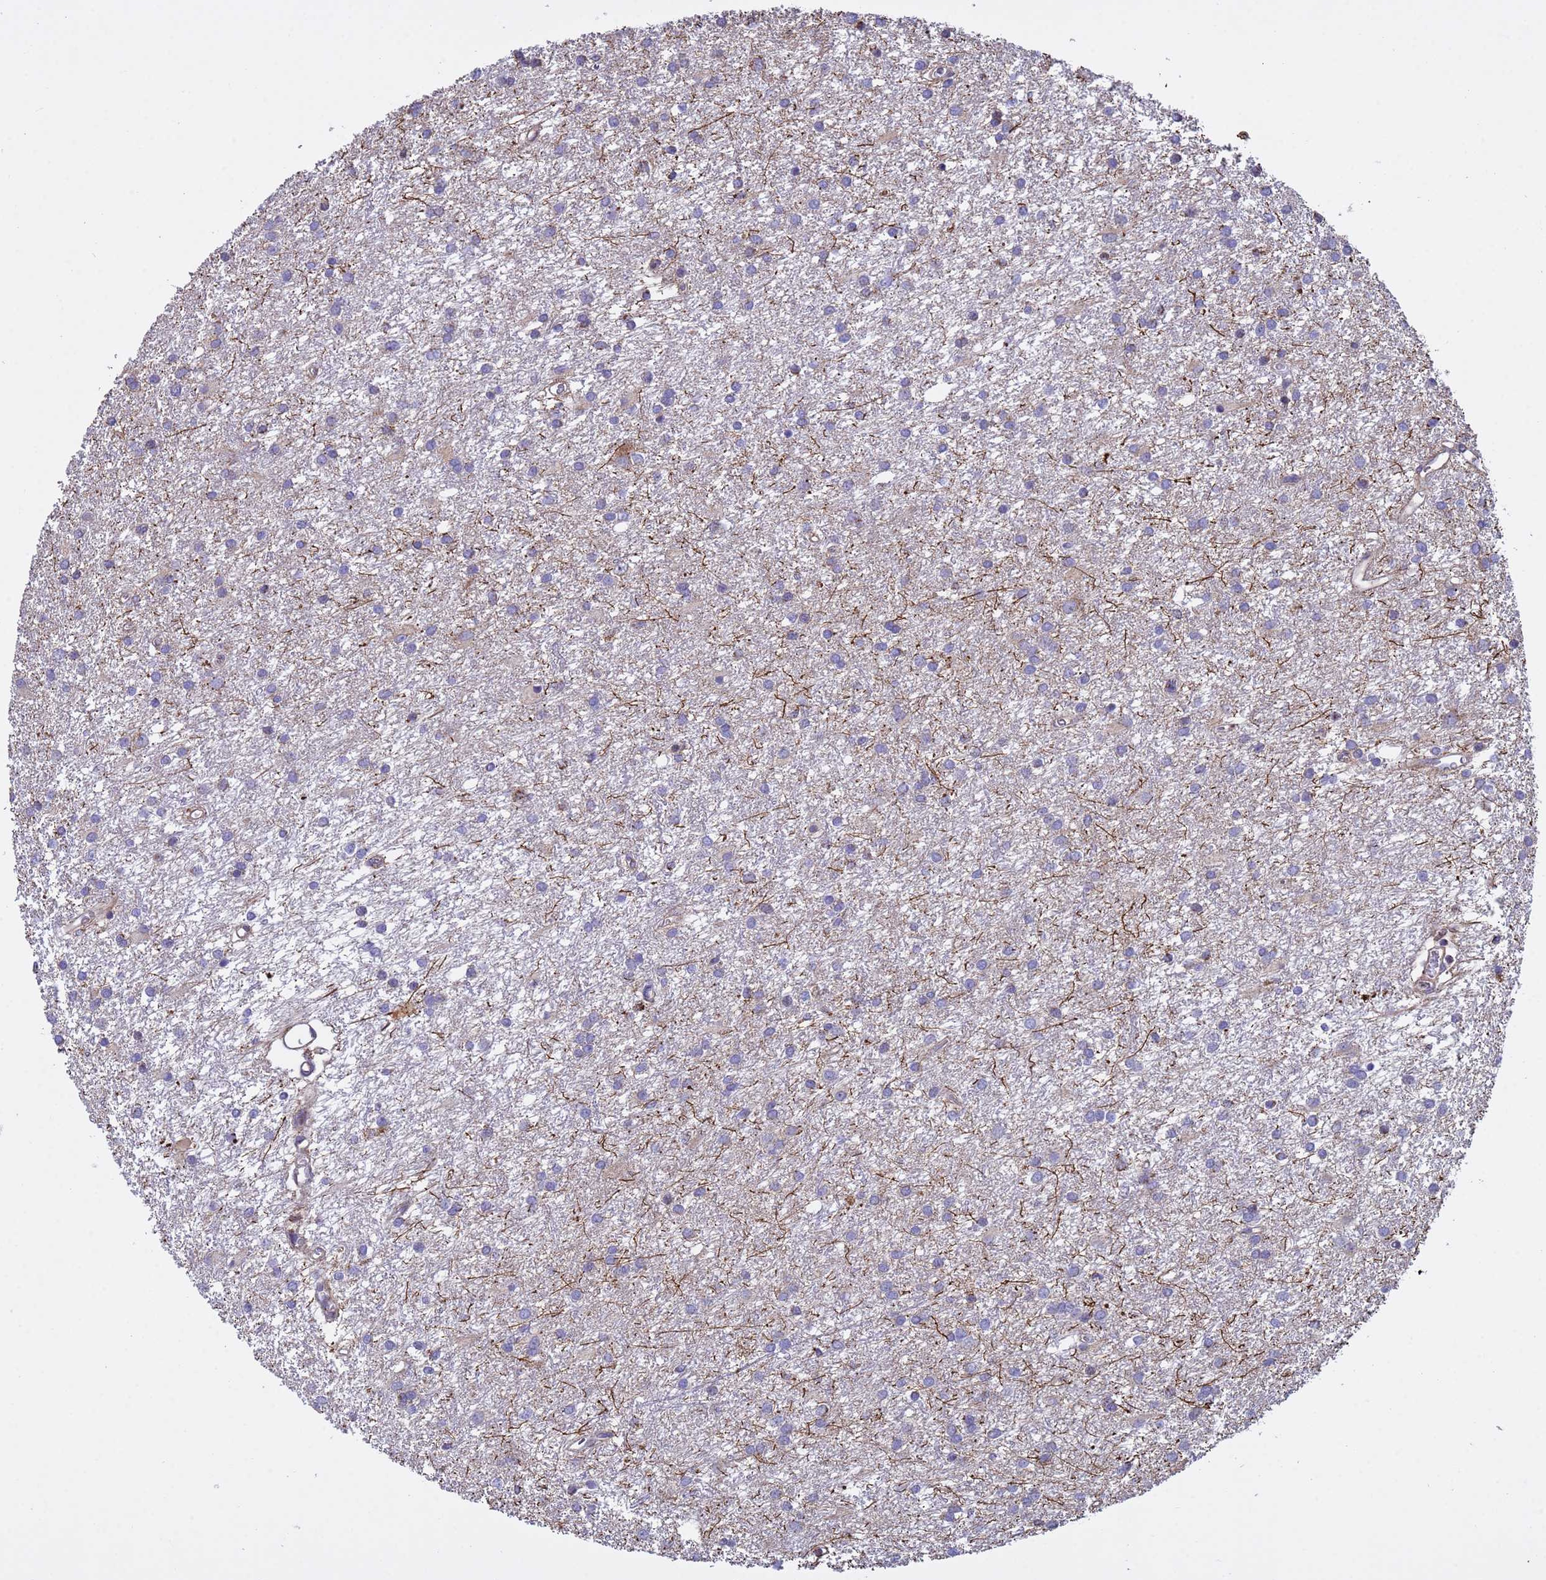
{"staining": {"intensity": "negative", "quantity": "none", "location": "none"}, "tissue": "glioma", "cell_type": "Tumor cells", "image_type": "cancer", "snomed": [{"axis": "morphology", "description": "Glioma, malignant, High grade"}, {"axis": "topography", "description": "Brain"}], "caption": "Malignant glioma (high-grade) was stained to show a protein in brown. There is no significant positivity in tumor cells.", "gene": "TUBGCP3", "patient": {"sex": "female", "age": 50}}